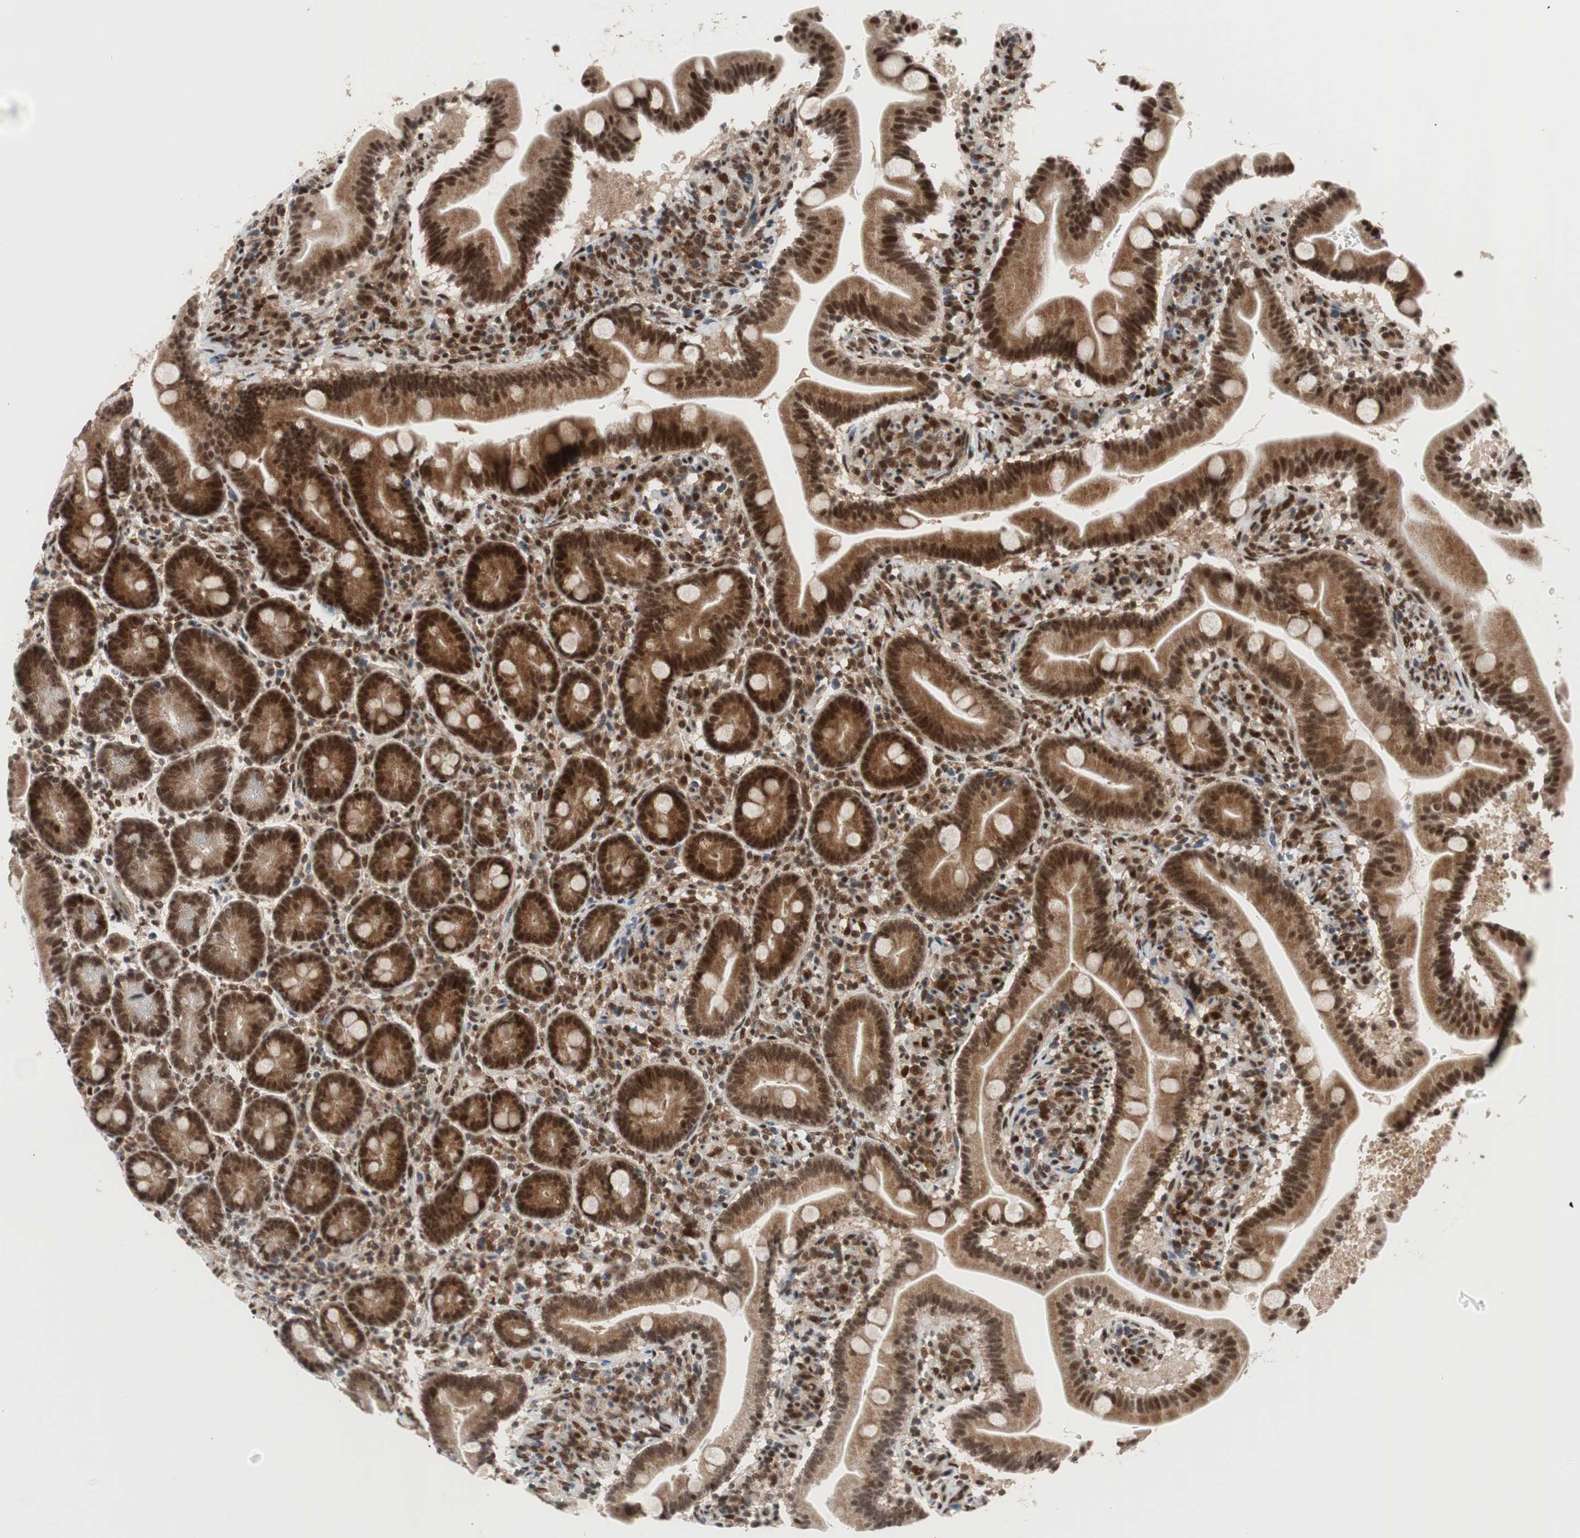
{"staining": {"intensity": "strong", "quantity": ">75%", "location": "cytoplasmic/membranous,nuclear"}, "tissue": "duodenum", "cell_type": "Glandular cells", "image_type": "normal", "snomed": [{"axis": "morphology", "description": "Normal tissue, NOS"}, {"axis": "topography", "description": "Duodenum"}], "caption": "Glandular cells reveal high levels of strong cytoplasmic/membranous,nuclear staining in about >75% of cells in benign human duodenum. The protein of interest is shown in brown color, while the nuclei are stained blue.", "gene": "TCF12", "patient": {"sex": "male", "age": 54}}